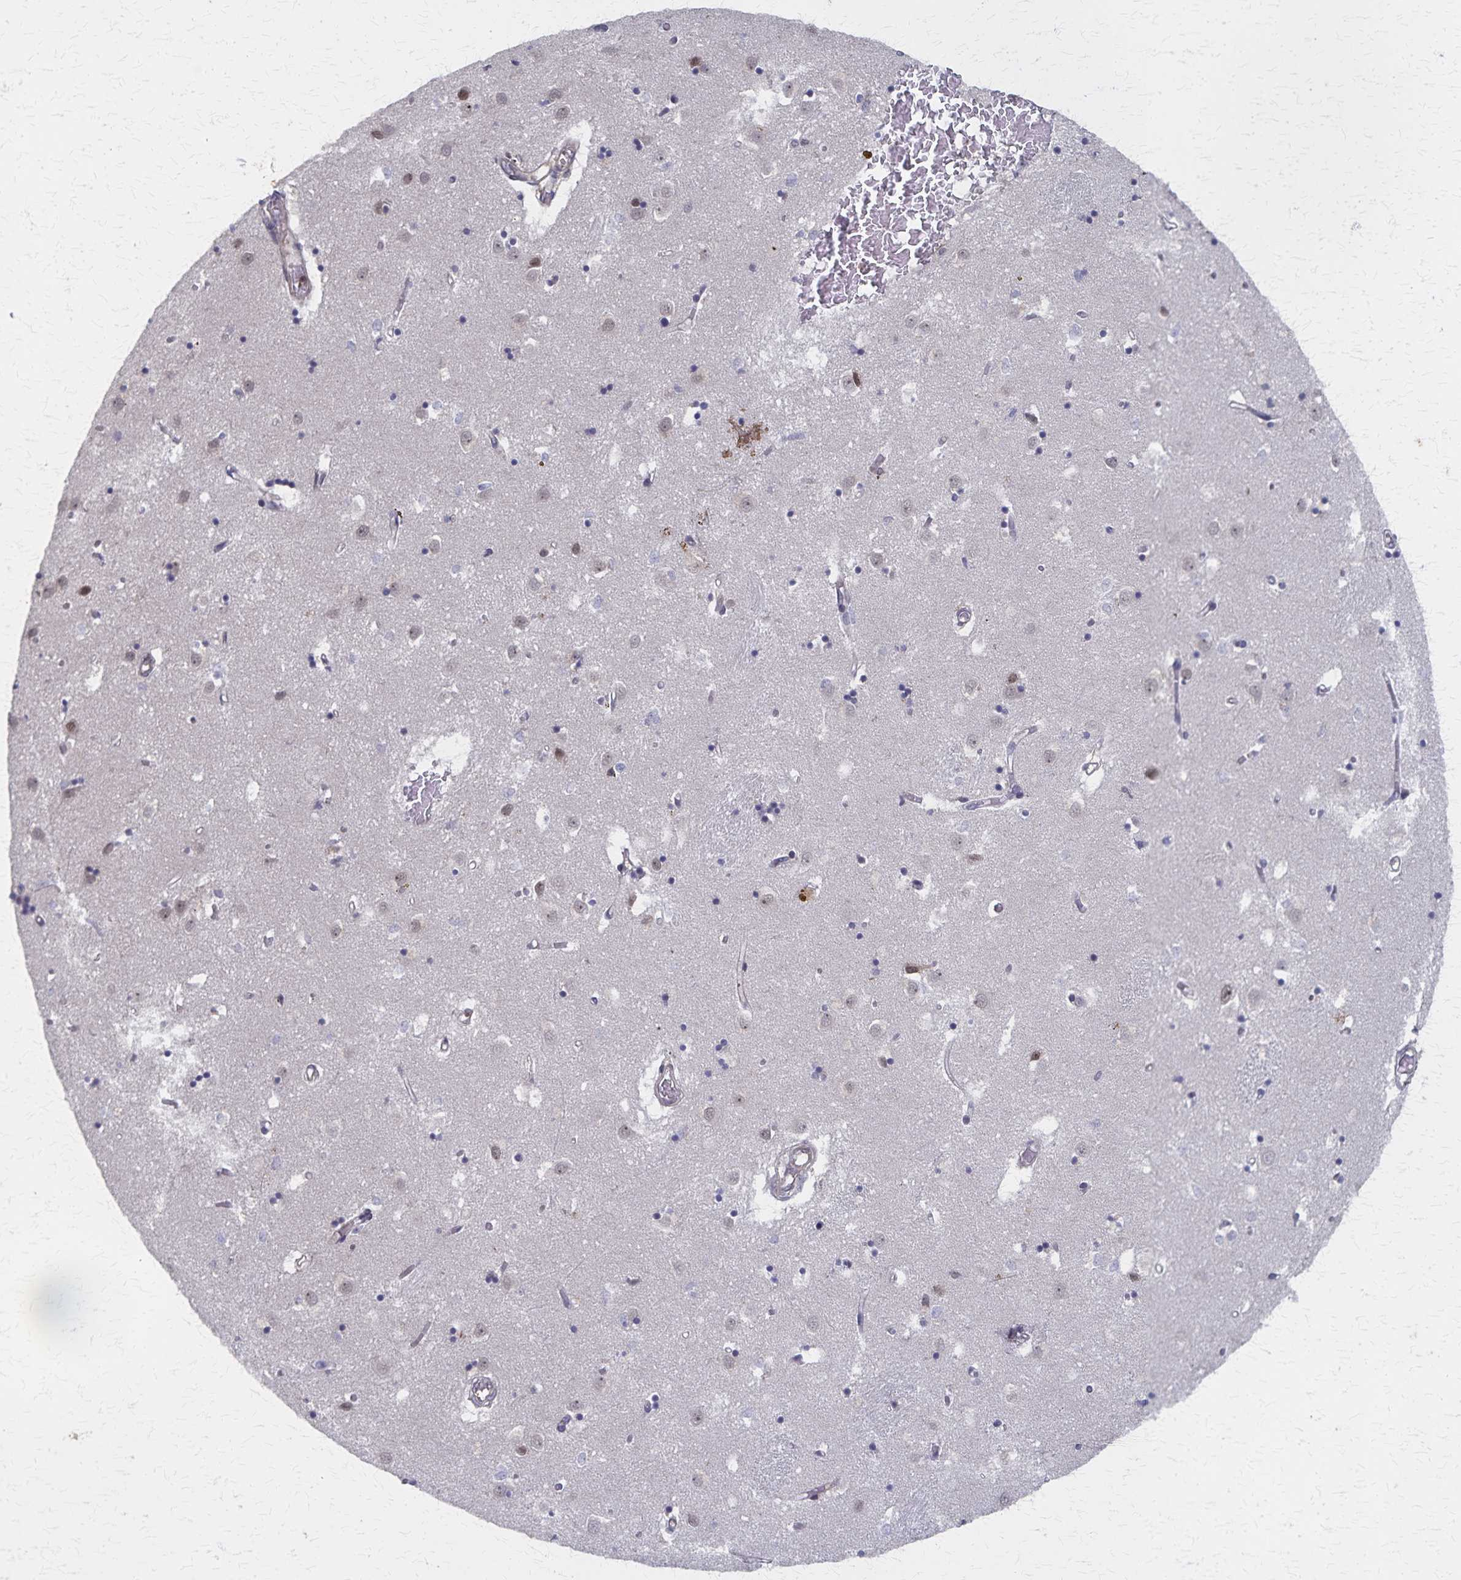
{"staining": {"intensity": "negative", "quantity": "none", "location": "none"}, "tissue": "caudate", "cell_type": "Glial cells", "image_type": "normal", "snomed": [{"axis": "morphology", "description": "Normal tissue, NOS"}, {"axis": "topography", "description": "Lateral ventricle wall"}], "caption": "High magnification brightfield microscopy of unremarkable caudate stained with DAB (3,3'-diaminobenzidine) (brown) and counterstained with hematoxylin (blue): glial cells show no significant expression. (DAB immunohistochemistry (IHC) with hematoxylin counter stain).", "gene": "GTF2B", "patient": {"sex": "male", "age": 70}}